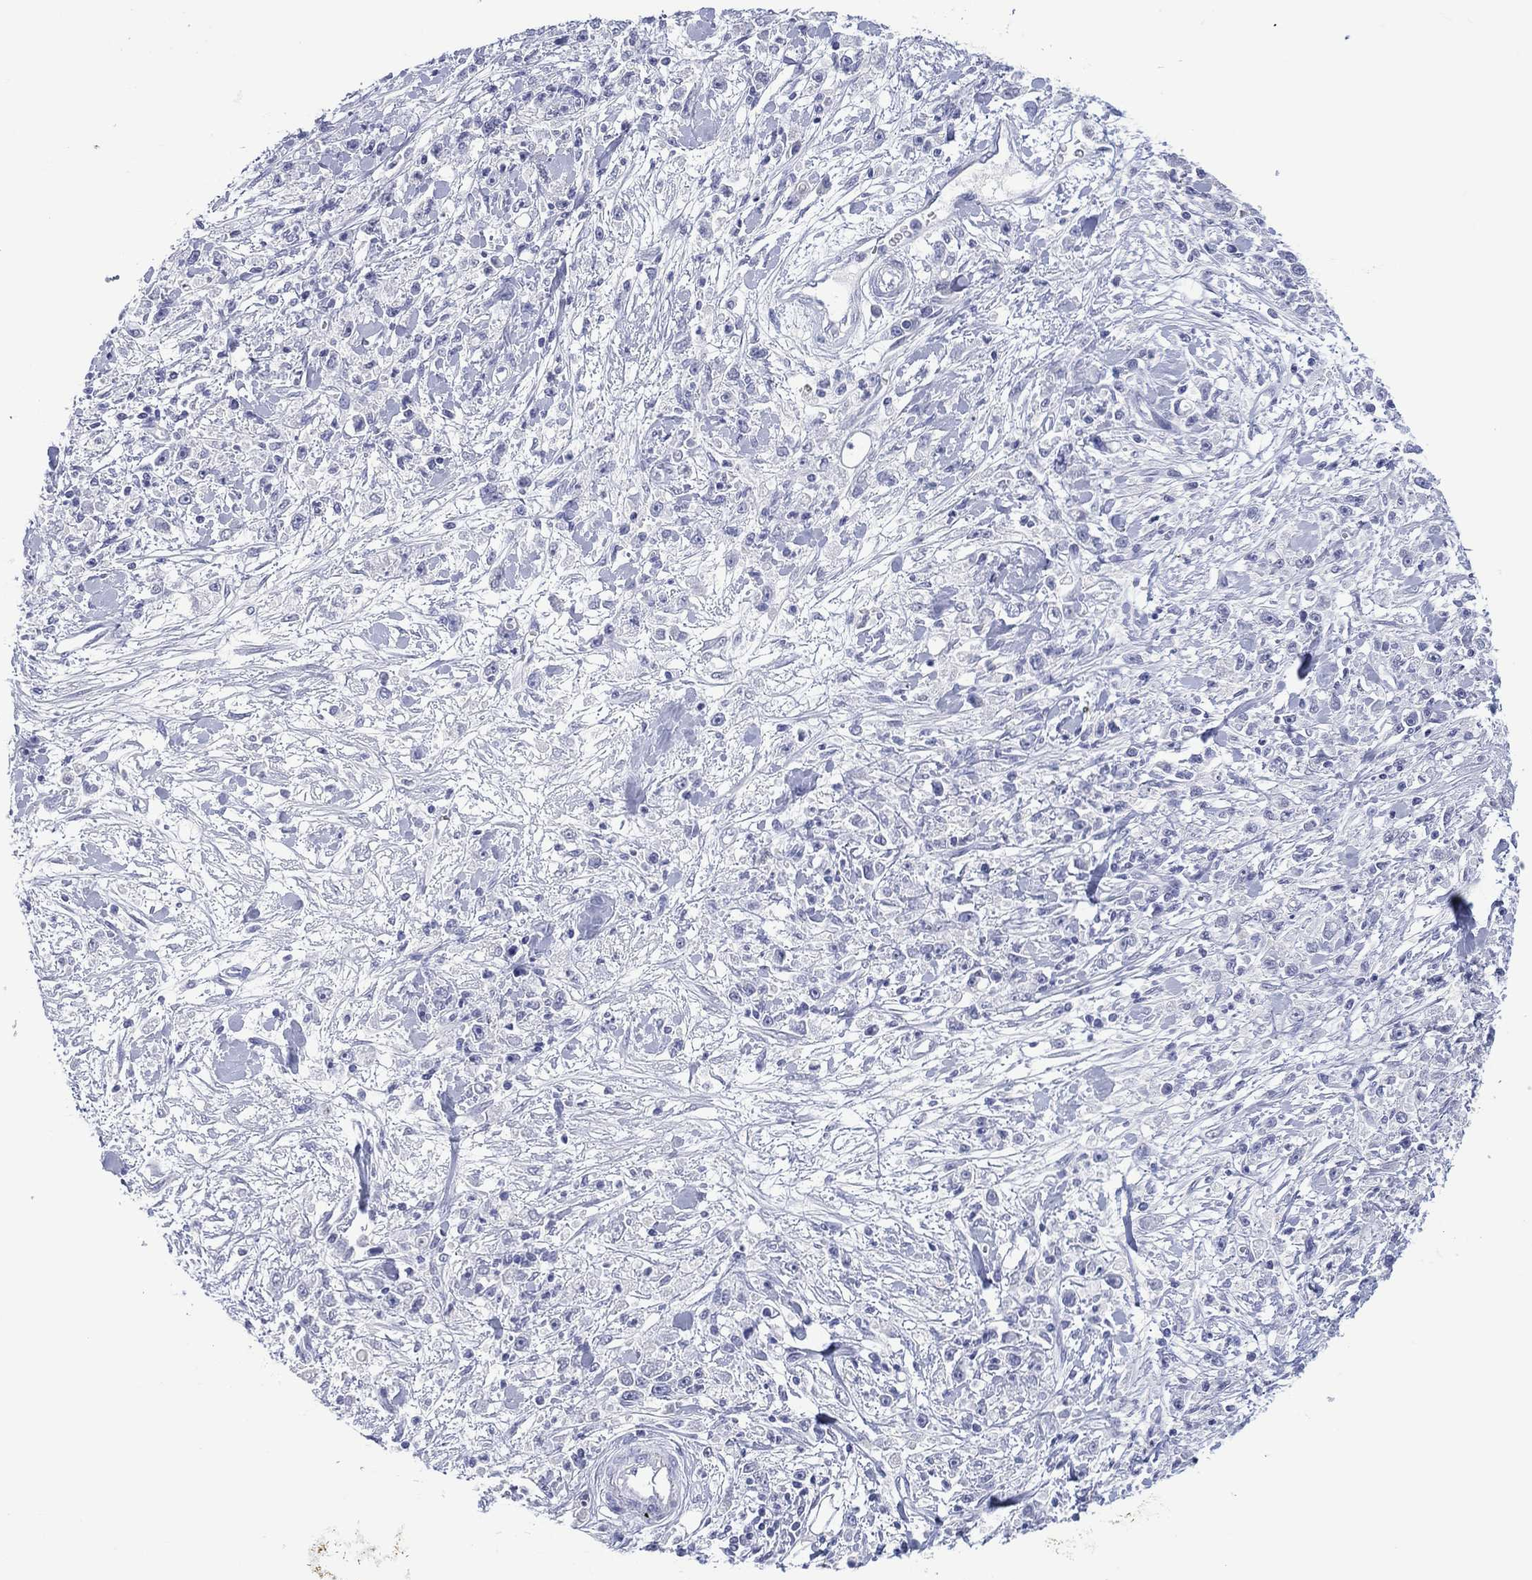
{"staining": {"intensity": "negative", "quantity": "none", "location": "none"}, "tissue": "stomach cancer", "cell_type": "Tumor cells", "image_type": "cancer", "snomed": [{"axis": "morphology", "description": "Adenocarcinoma, NOS"}, {"axis": "topography", "description": "Stomach"}], "caption": "Stomach cancer was stained to show a protein in brown. There is no significant expression in tumor cells.", "gene": "UTF1", "patient": {"sex": "female", "age": 59}}